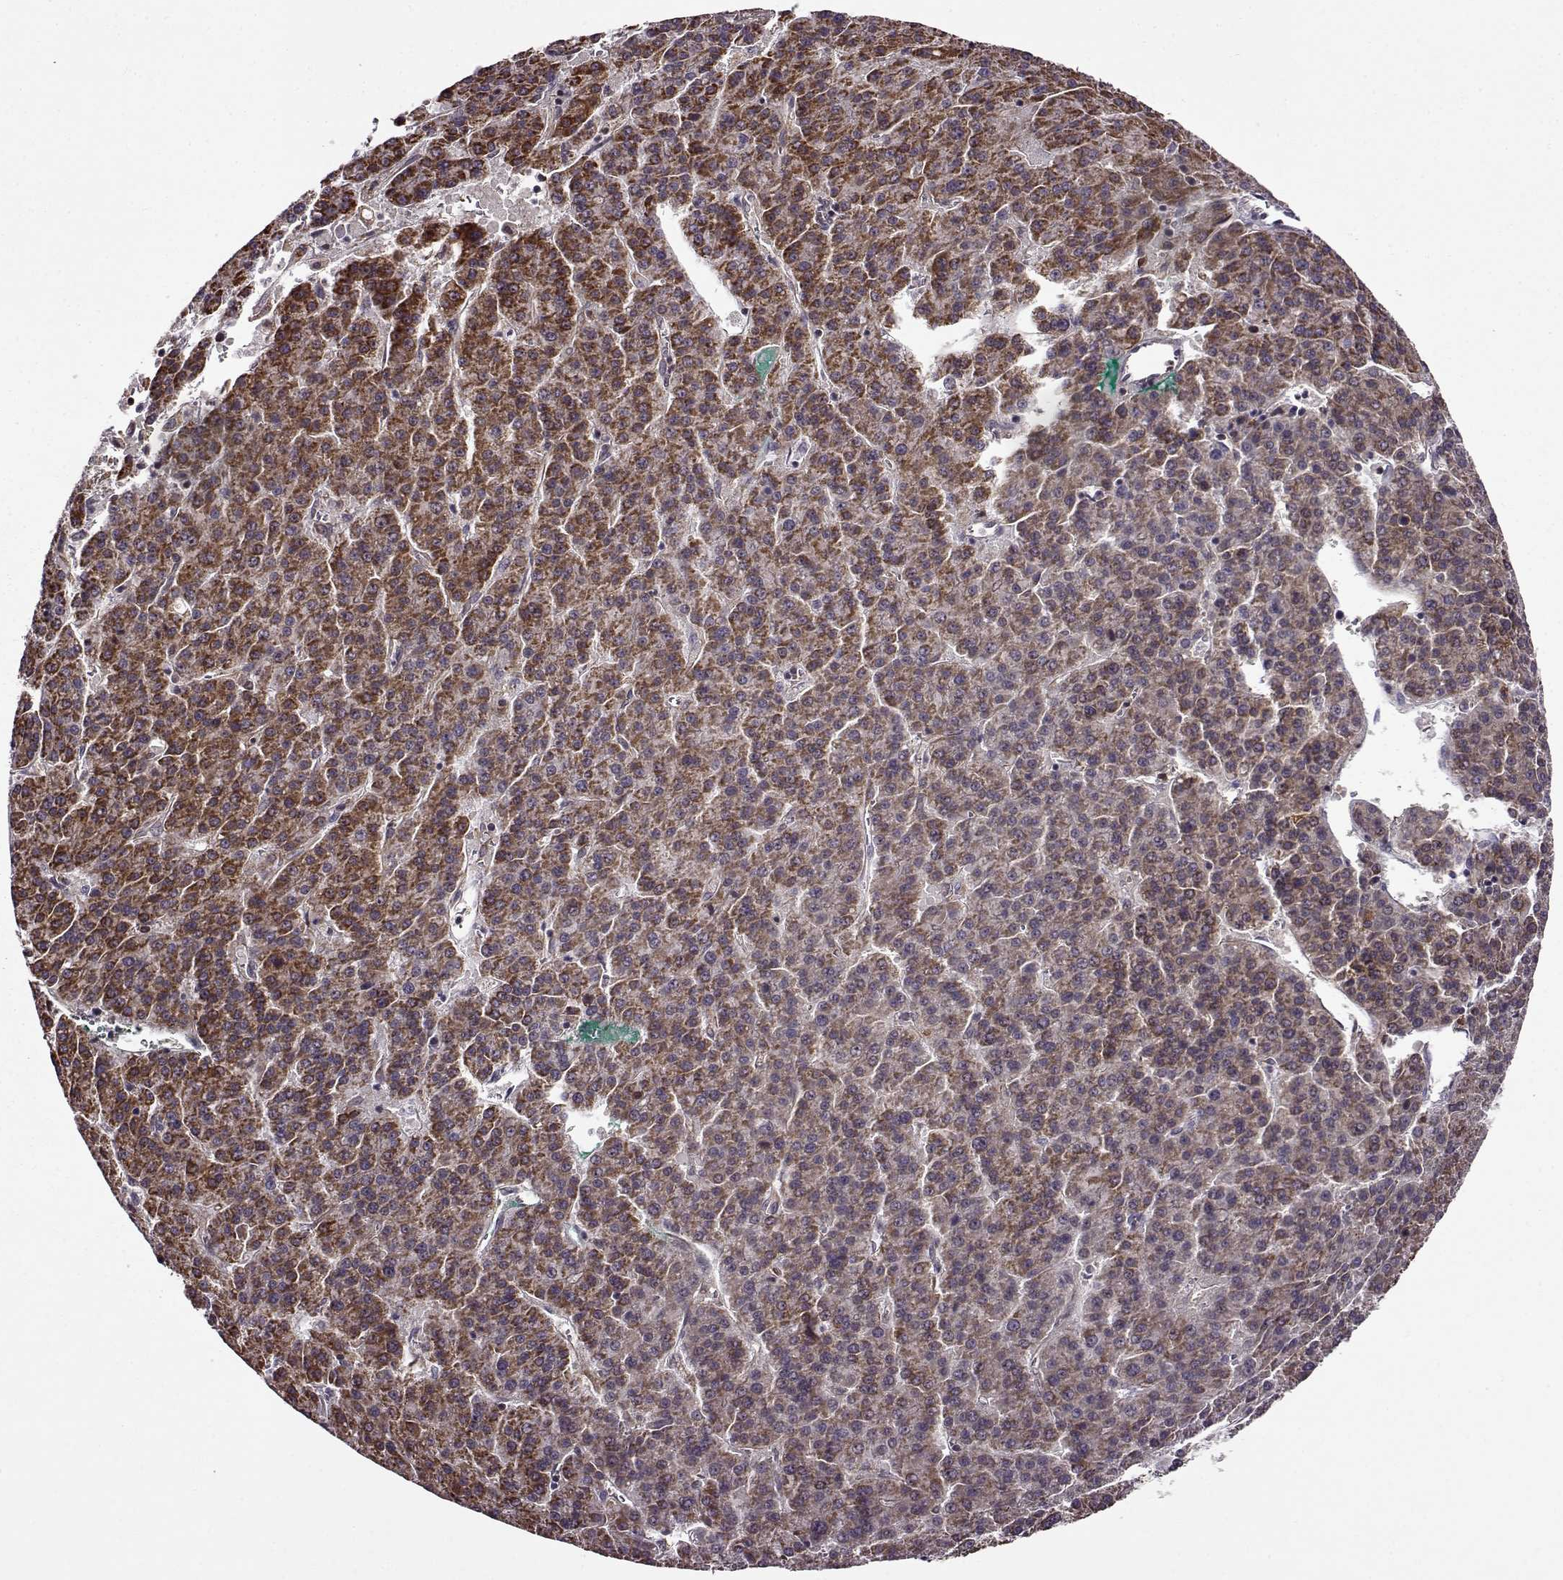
{"staining": {"intensity": "strong", "quantity": ">75%", "location": "cytoplasmic/membranous"}, "tissue": "liver cancer", "cell_type": "Tumor cells", "image_type": "cancer", "snomed": [{"axis": "morphology", "description": "Carcinoma, Hepatocellular, NOS"}, {"axis": "topography", "description": "Liver"}], "caption": "Tumor cells display strong cytoplasmic/membranous staining in approximately >75% of cells in hepatocellular carcinoma (liver).", "gene": "MTSS1", "patient": {"sex": "female", "age": 58}}